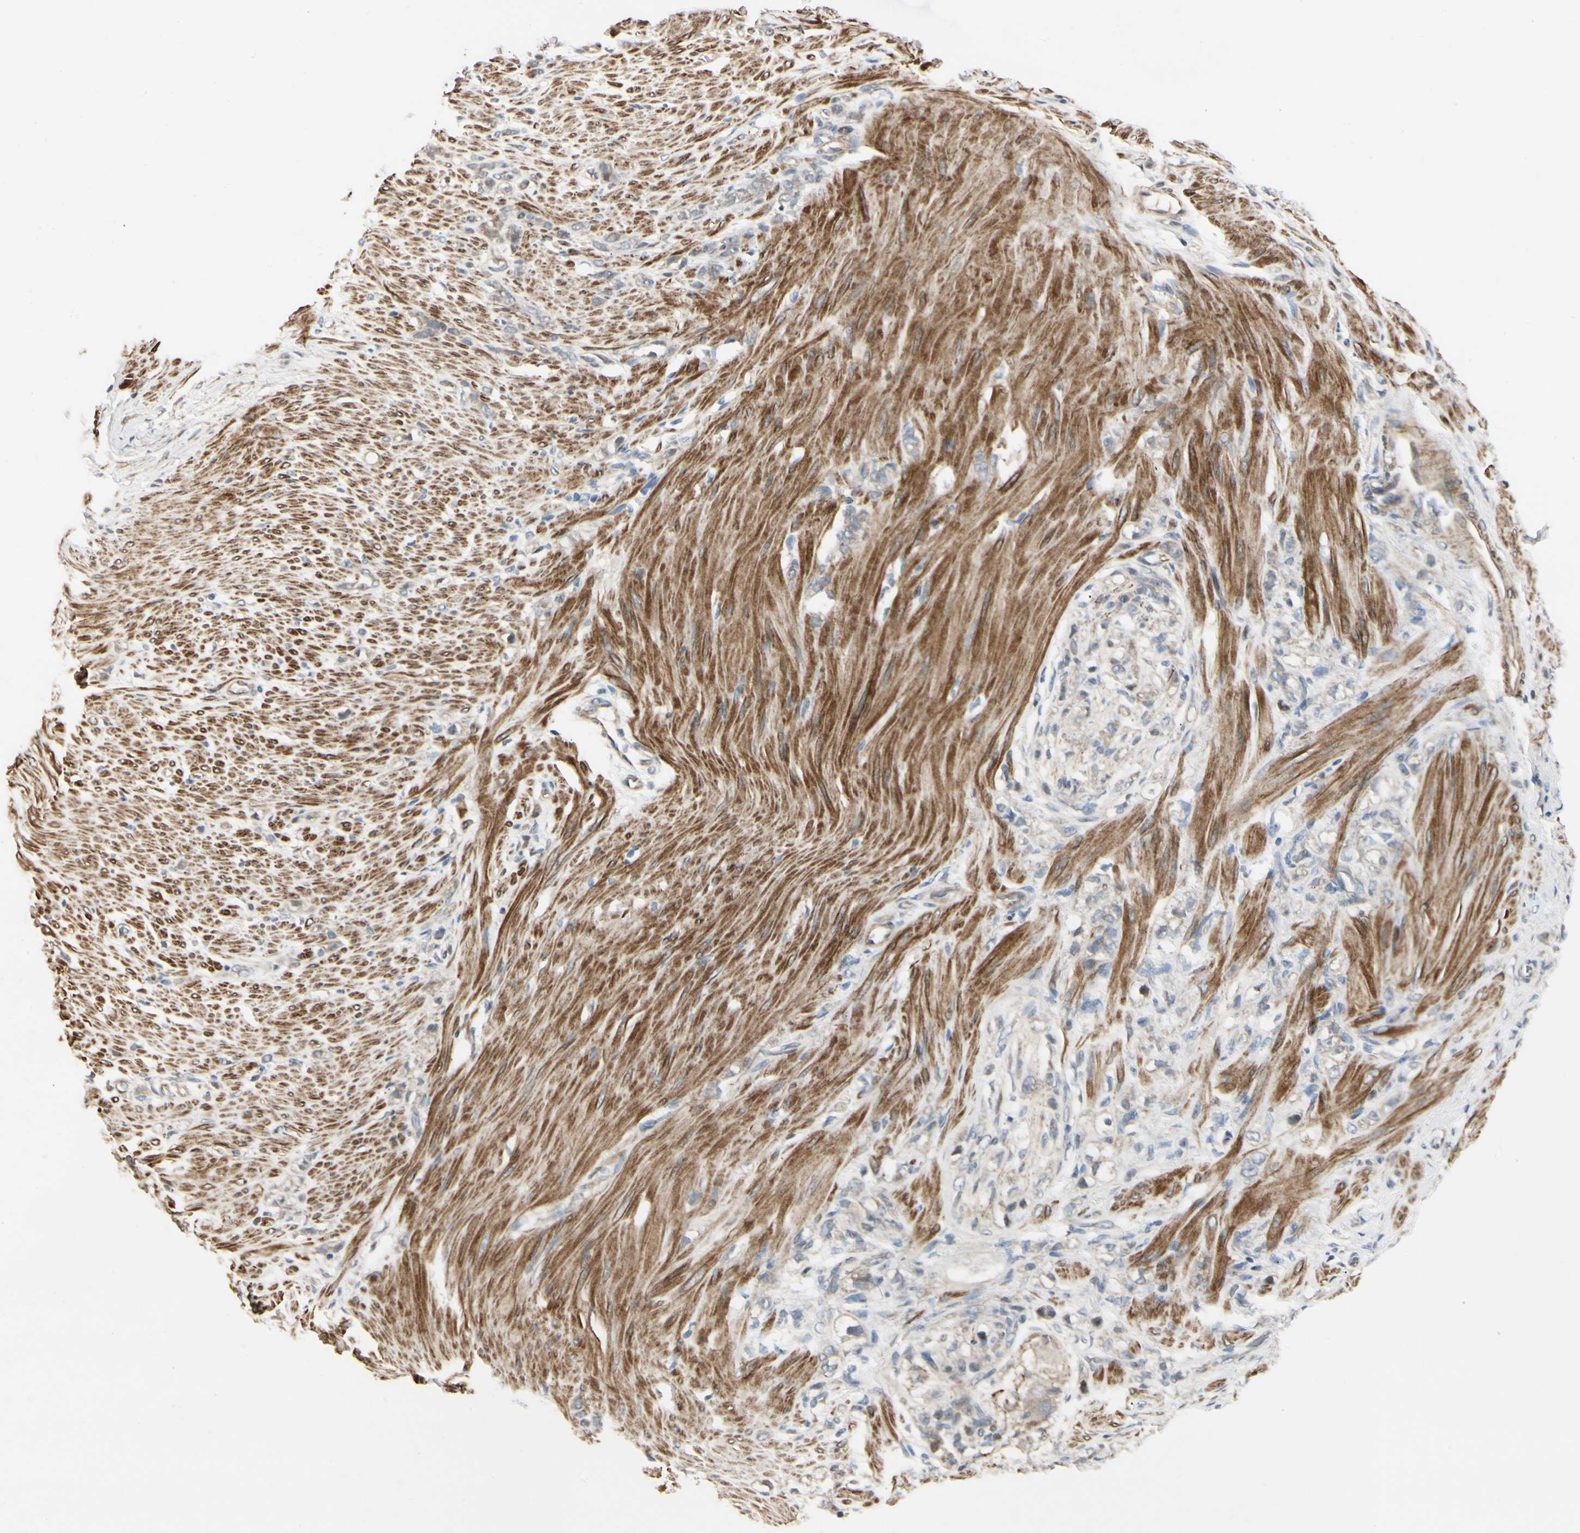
{"staining": {"intensity": "negative", "quantity": "none", "location": "none"}, "tissue": "stomach cancer", "cell_type": "Tumor cells", "image_type": "cancer", "snomed": [{"axis": "morphology", "description": "Adenocarcinoma, NOS"}, {"axis": "topography", "description": "Stomach"}], "caption": "This photomicrograph is of stomach cancer (adenocarcinoma) stained with IHC to label a protein in brown with the nuclei are counter-stained blue. There is no positivity in tumor cells.", "gene": "P4HA3", "patient": {"sex": "male", "age": 82}}